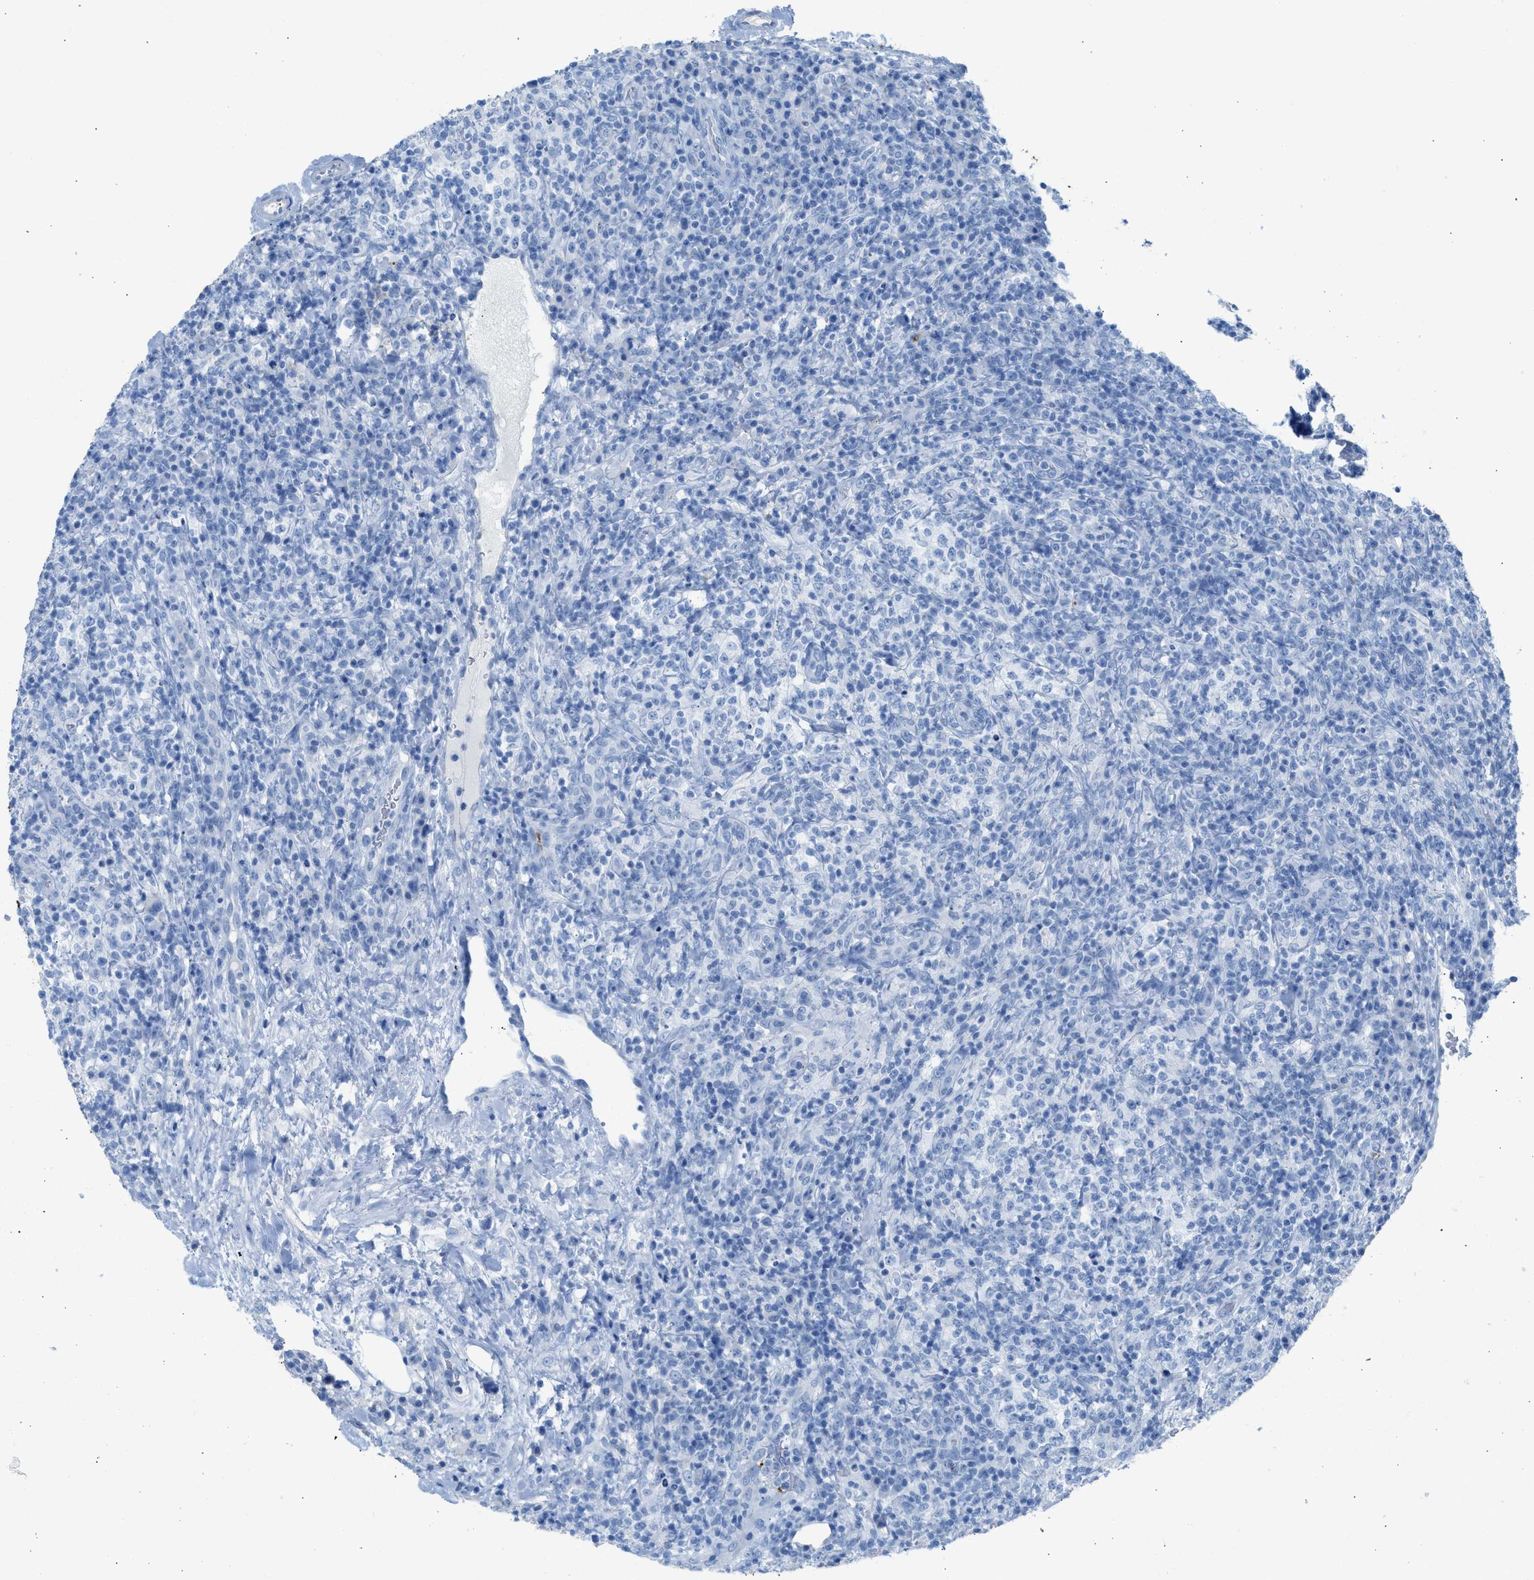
{"staining": {"intensity": "negative", "quantity": "none", "location": "none"}, "tissue": "lymphoma", "cell_type": "Tumor cells", "image_type": "cancer", "snomed": [{"axis": "morphology", "description": "Malignant lymphoma, non-Hodgkin's type, High grade"}, {"axis": "topography", "description": "Lymph node"}], "caption": "Tumor cells show no significant protein staining in lymphoma.", "gene": "FAIM2", "patient": {"sex": "female", "age": 76}}